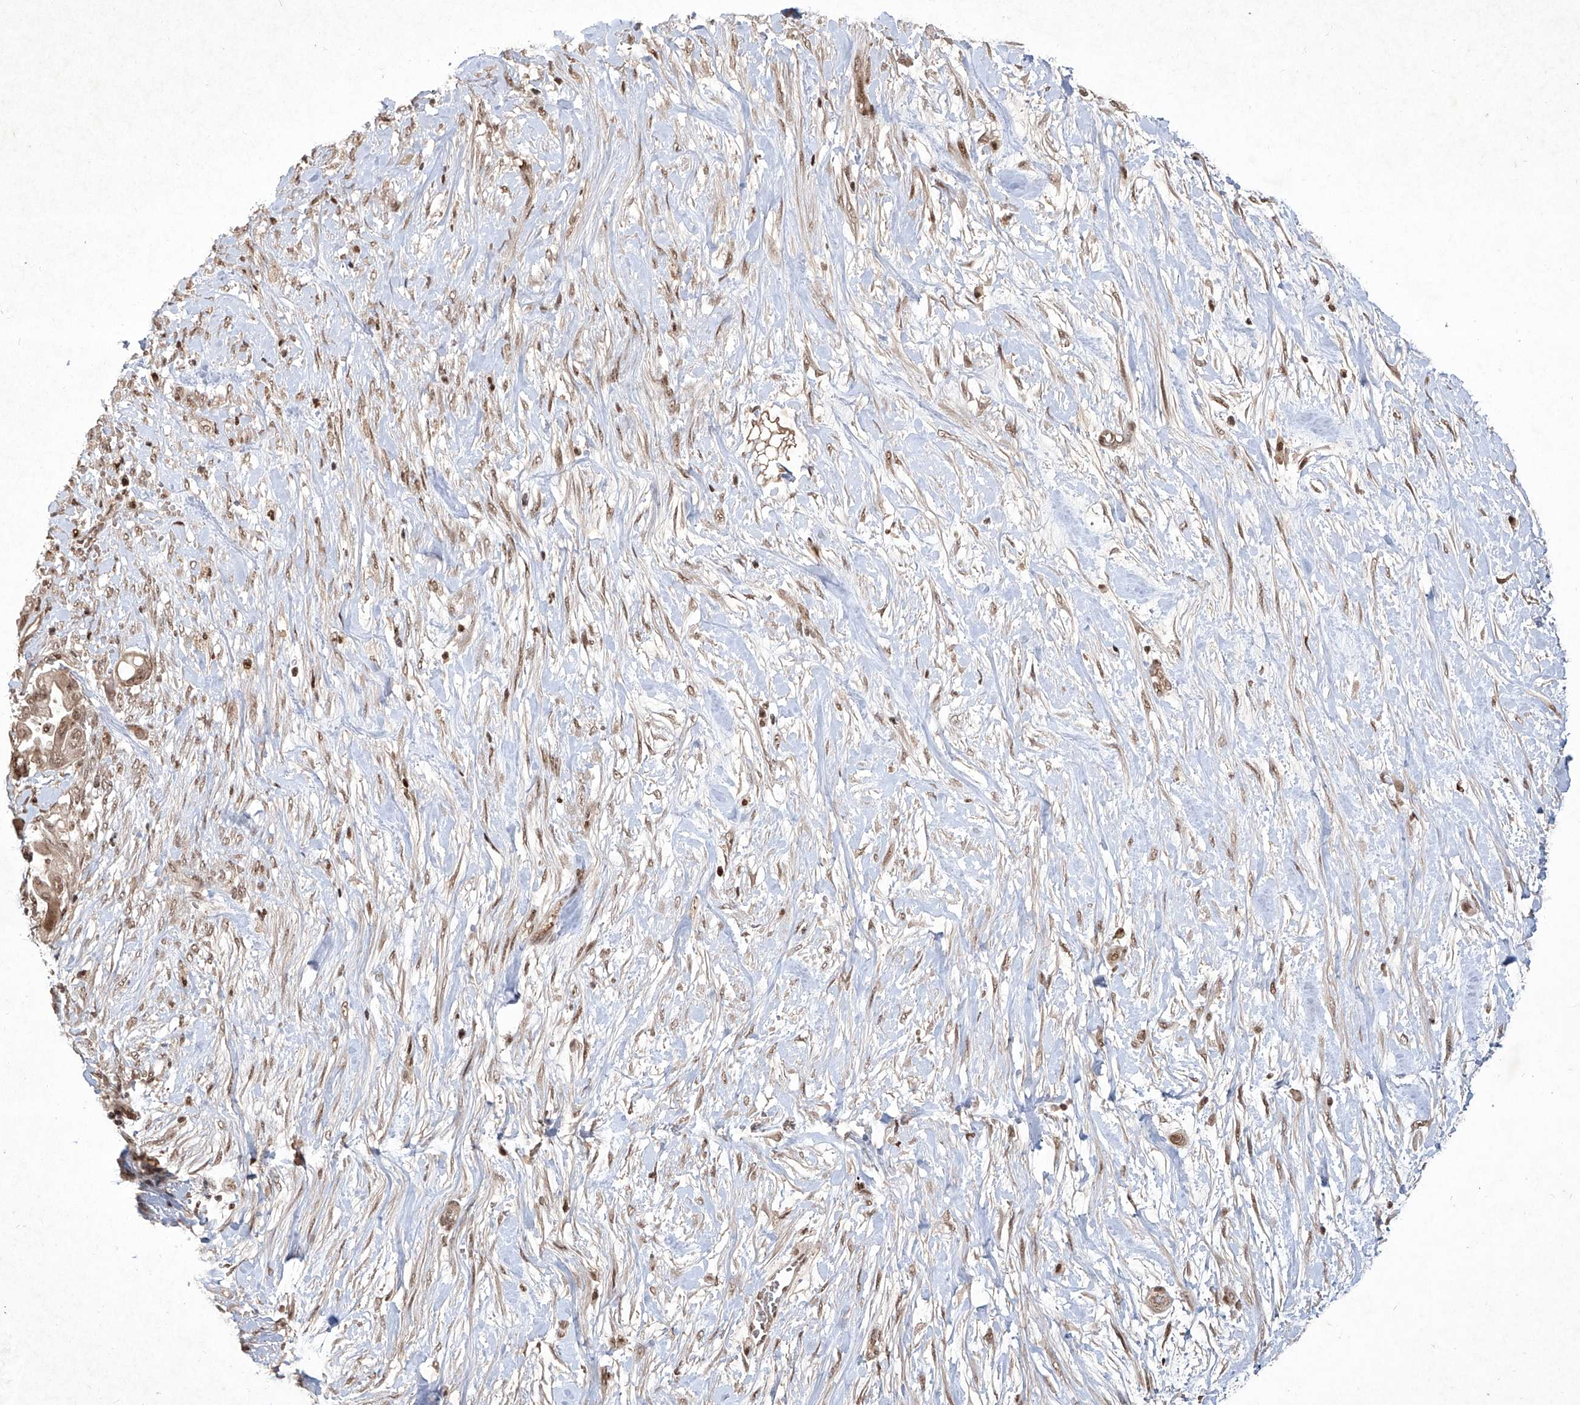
{"staining": {"intensity": "moderate", "quantity": ">75%", "location": "cytoplasmic/membranous,nuclear"}, "tissue": "pancreatic cancer", "cell_type": "Tumor cells", "image_type": "cancer", "snomed": [{"axis": "morphology", "description": "Adenocarcinoma, NOS"}, {"axis": "topography", "description": "Pancreas"}], "caption": "Immunohistochemical staining of pancreatic cancer (adenocarcinoma) shows moderate cytoplasmic/membranous and nuclear protein staining in about >75% of tumor cells. The staining was performed using DAB, with brown indicating positive protein expression. Nuclei are stained blue with hematoxylin.", "gene": "IRF2", "patient": {"sex": "male", "age": 68}}